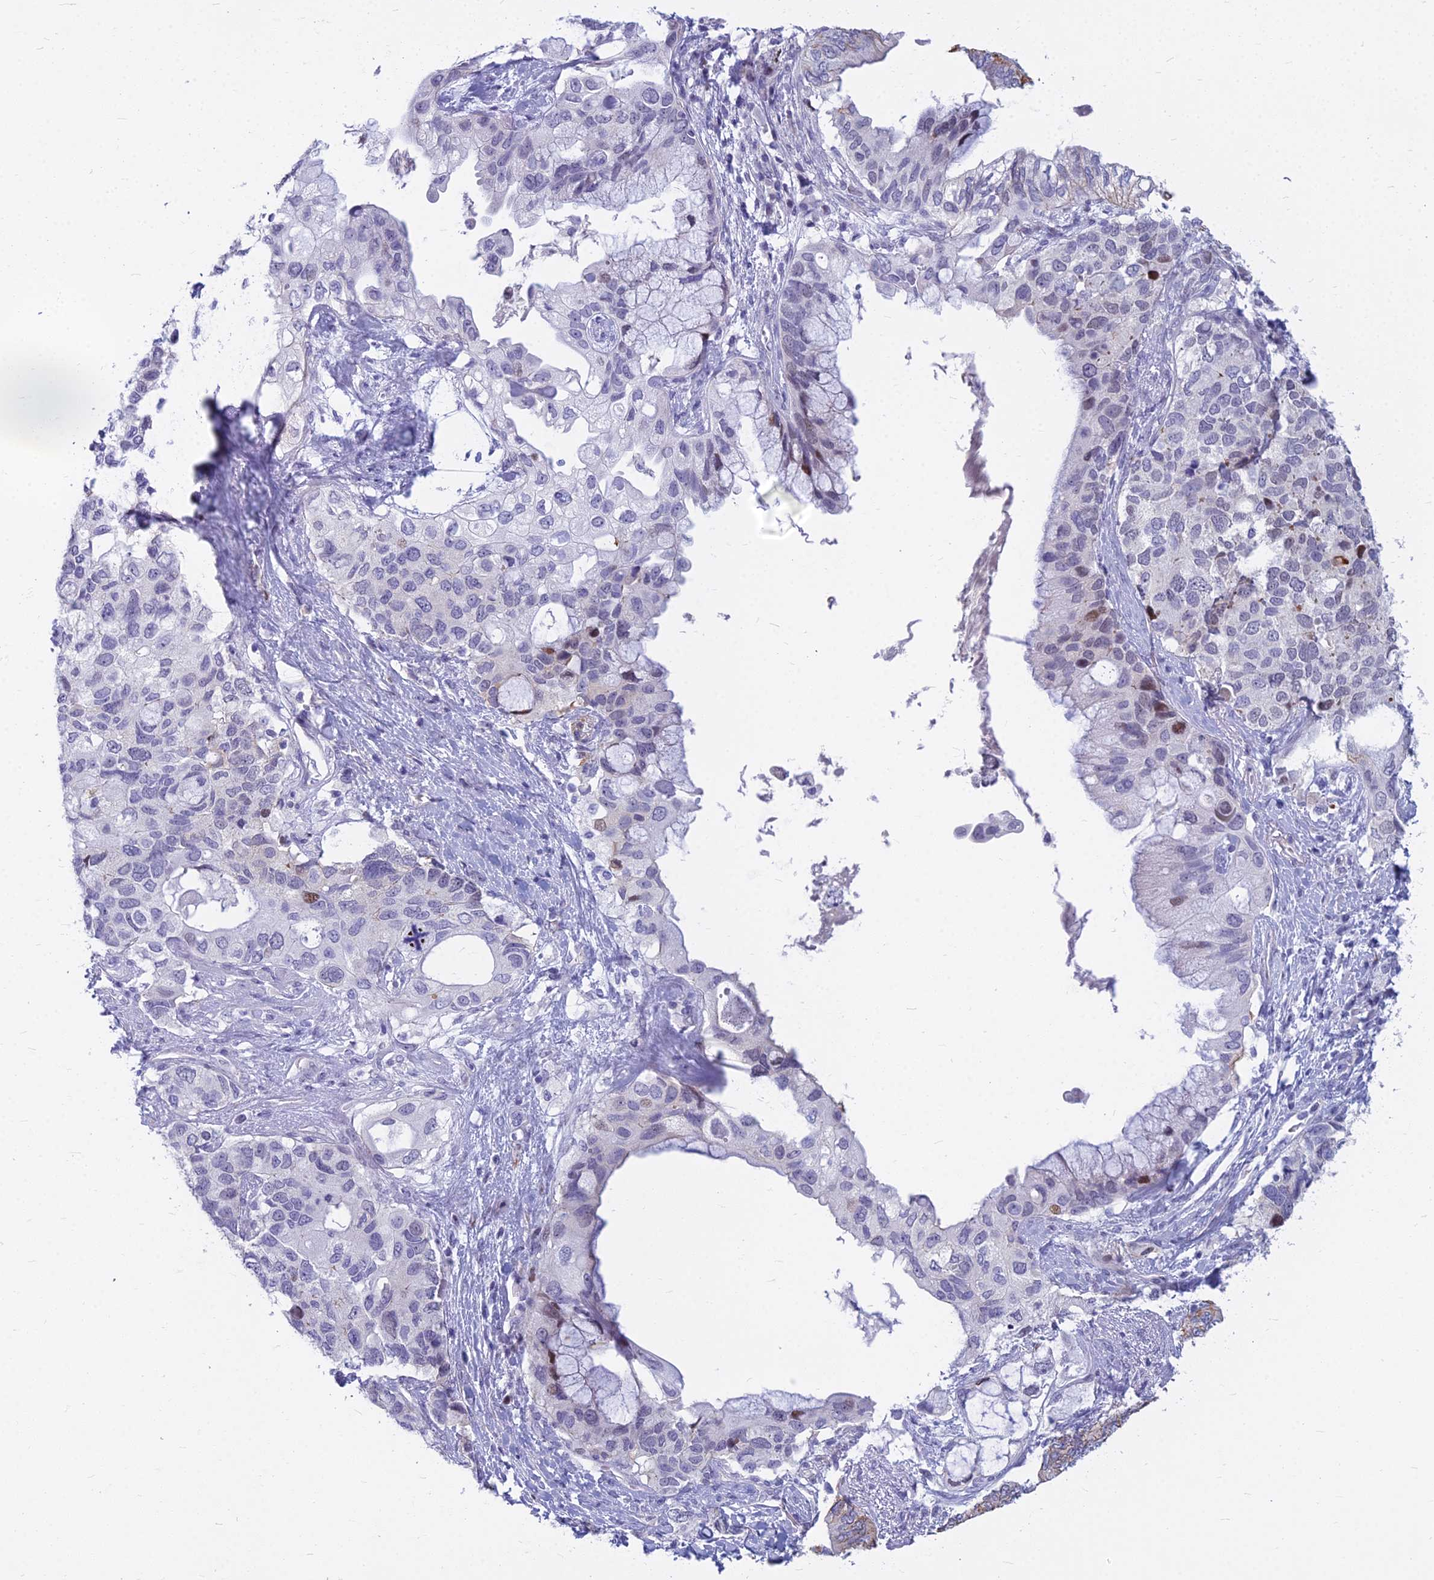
{"staining": {"intensity": "moderate", "quantity": "<25%", "location": "nuclear"}, "tissue": "pancreatic cancer", "cell_type": "Tumor cells", "image_type": "cancer", "snomed": [{"axis": "morphology", "description": "Adenocarcinoma, NOS"}, {"axis": "topography", "description": "Pancreas"}], "caption": "Human adenocarcinoma (pancreatic) stained for a protein (brown) shows moderate nuclear positive expression in about <25% of tumor cells.", "gene": "MYBPC2", "patient": {"sex": "female", "age": 56}}